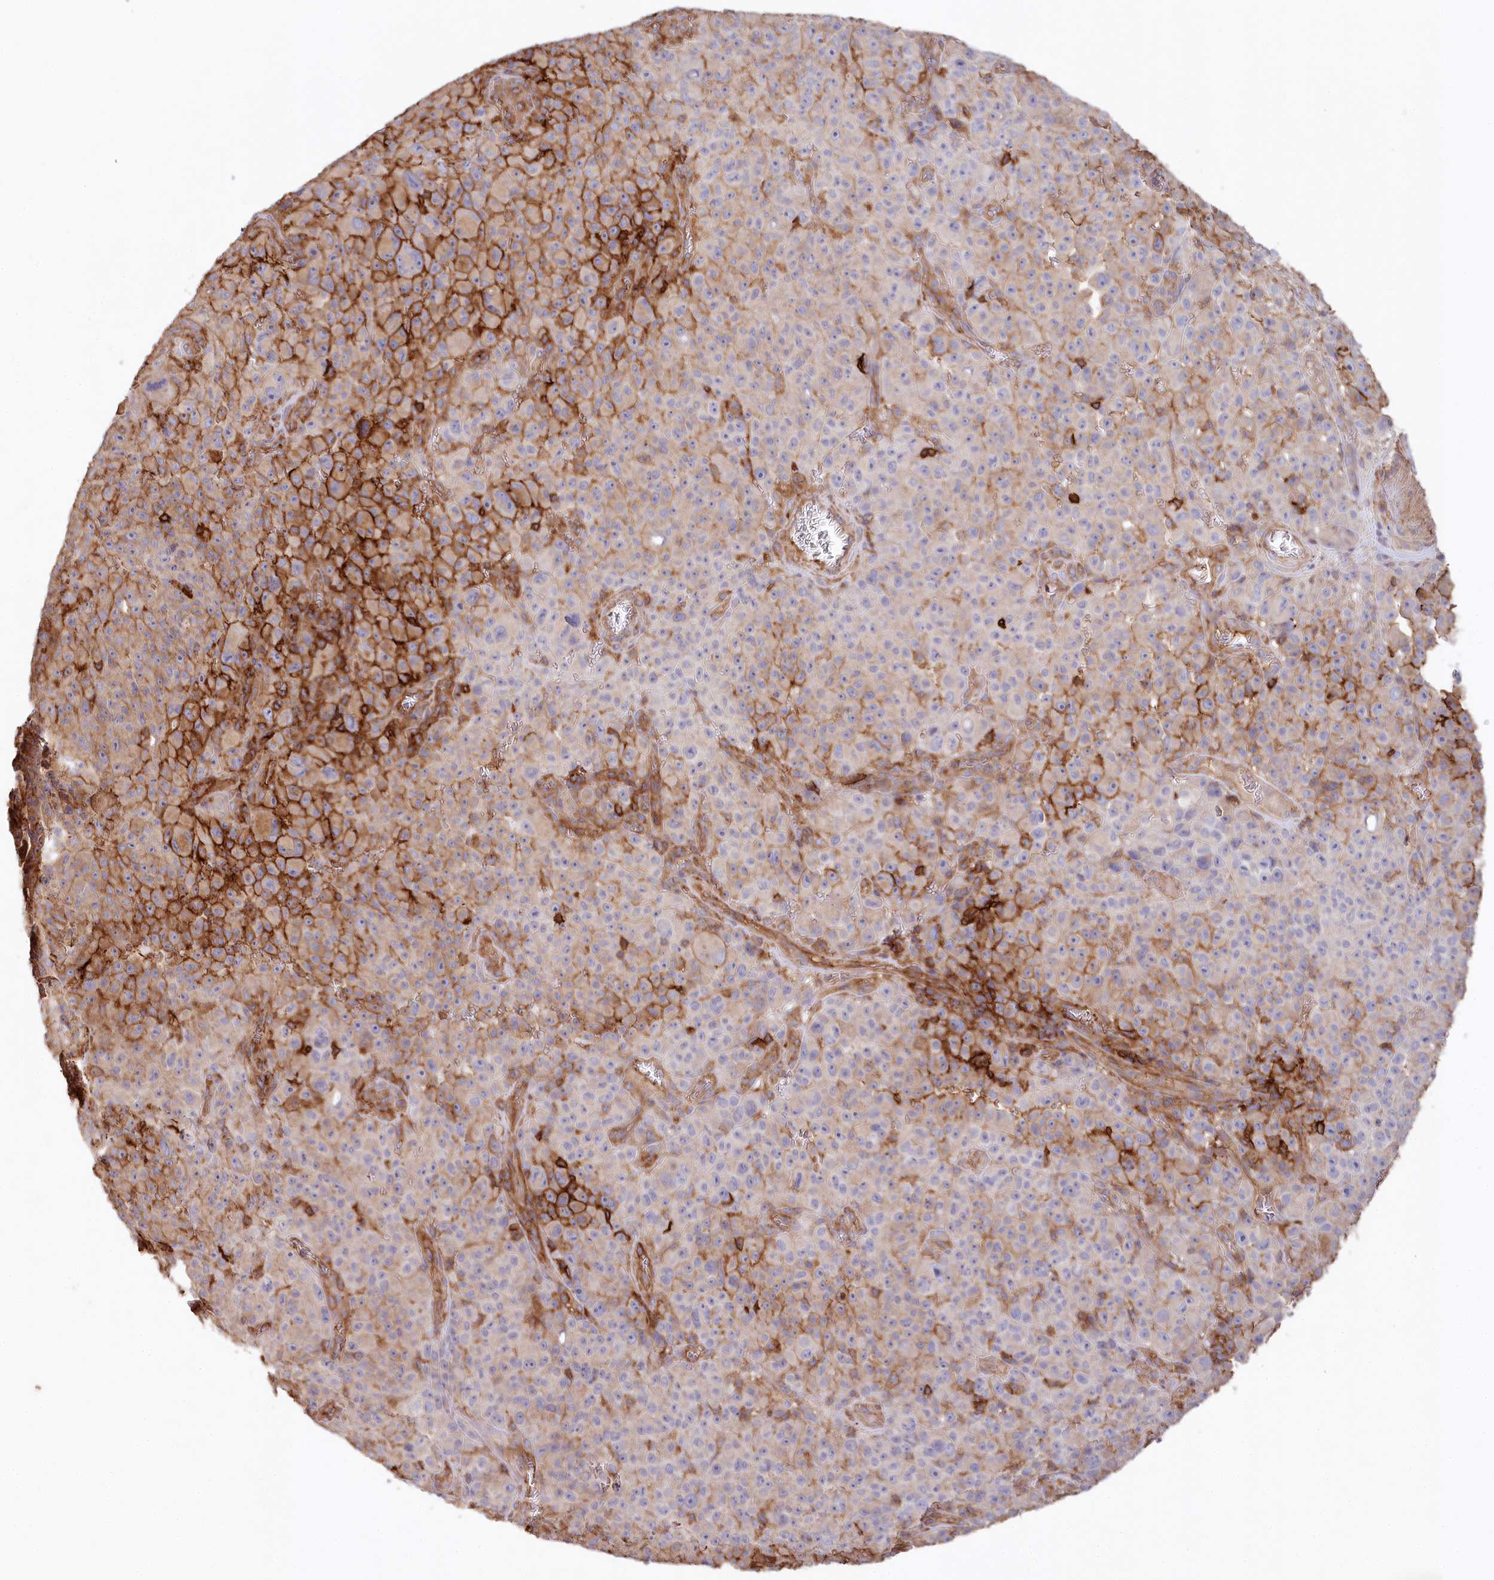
{"staining": {"intensity": "strong", "quantity": "25%-75%", "location": "cytoplasmic/membranous"}, "tissue": "melanoma", "cell_type": "Tumor cells", "image_type": "cancer", "snomed": [{"axis": "morphology", "description": "Malignant melanoma, NOS"}, {"axis": "topography", "description": "Skin"}], "caption": "Strong cytoplasmic/membranous staining is seen in approximately 25%-75% of tumor cells in malignant melanoma.", "gene": "RBP5", "patient": {"sex": "female", "age": 82}}